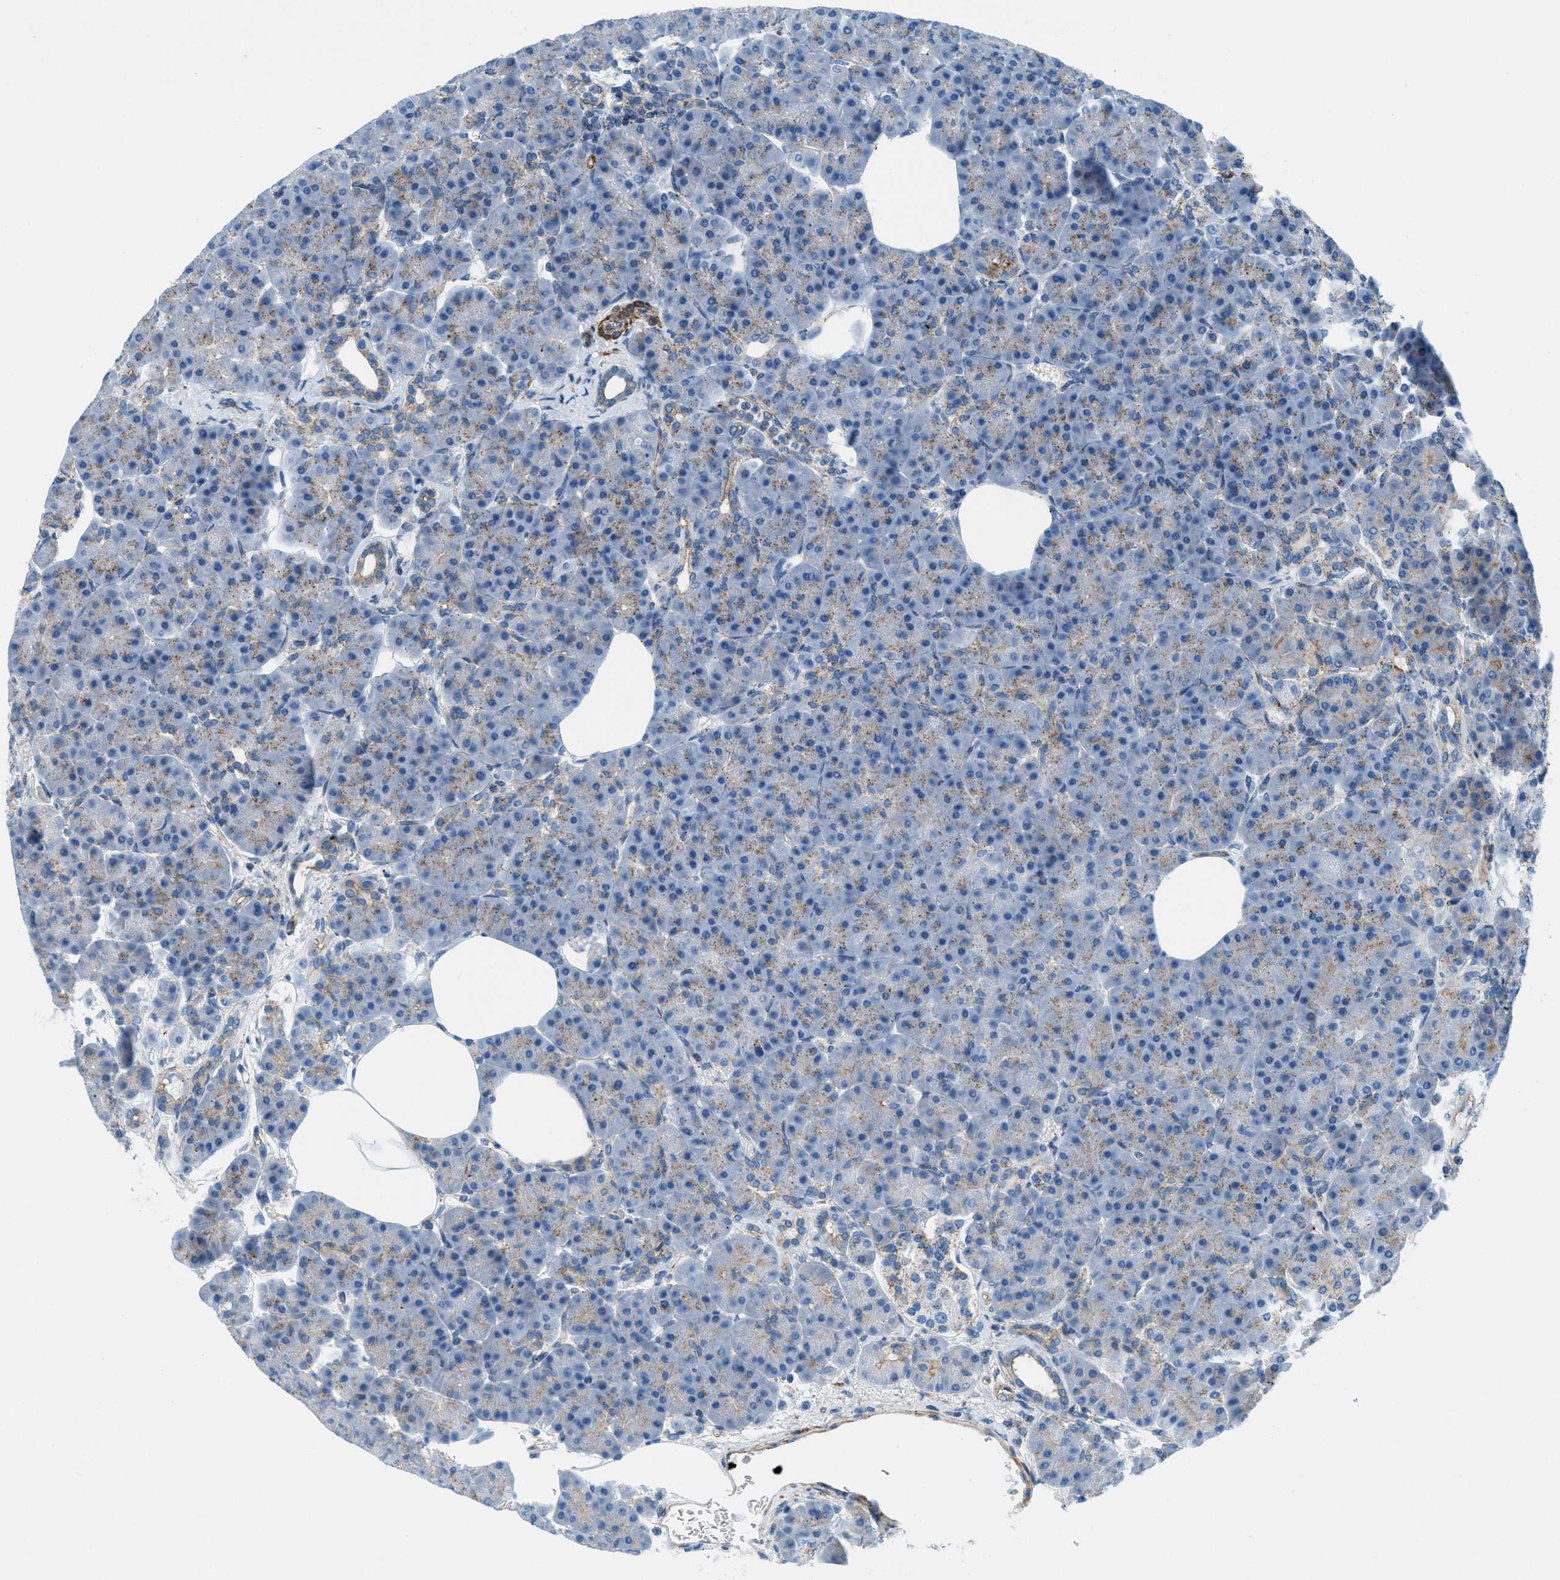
{"staining": {"intensity": "moderate", "quantity": "25%-75%", "location": "cytoplasmic/membranous"}, "tissue": "pancreas", "cell_type": "Exocrine glandular cells", "image_type": "normal", "snomed": [{"axis": "morphology", "description": "Normal tissue, NOS"}, {"axis": "topography", "description": "Pancreas"}], "caption": "DAB immunohistochemical staining of normal human pancreas shows moderate cytoplasmic/membranous protein expression in about 25%-75% of exocrine glandular cells. (DAB IHC with brightfield microscopy, high magnification).", "gene": "MFSD13A", "patient": {"sex": "female", "age": 70}}